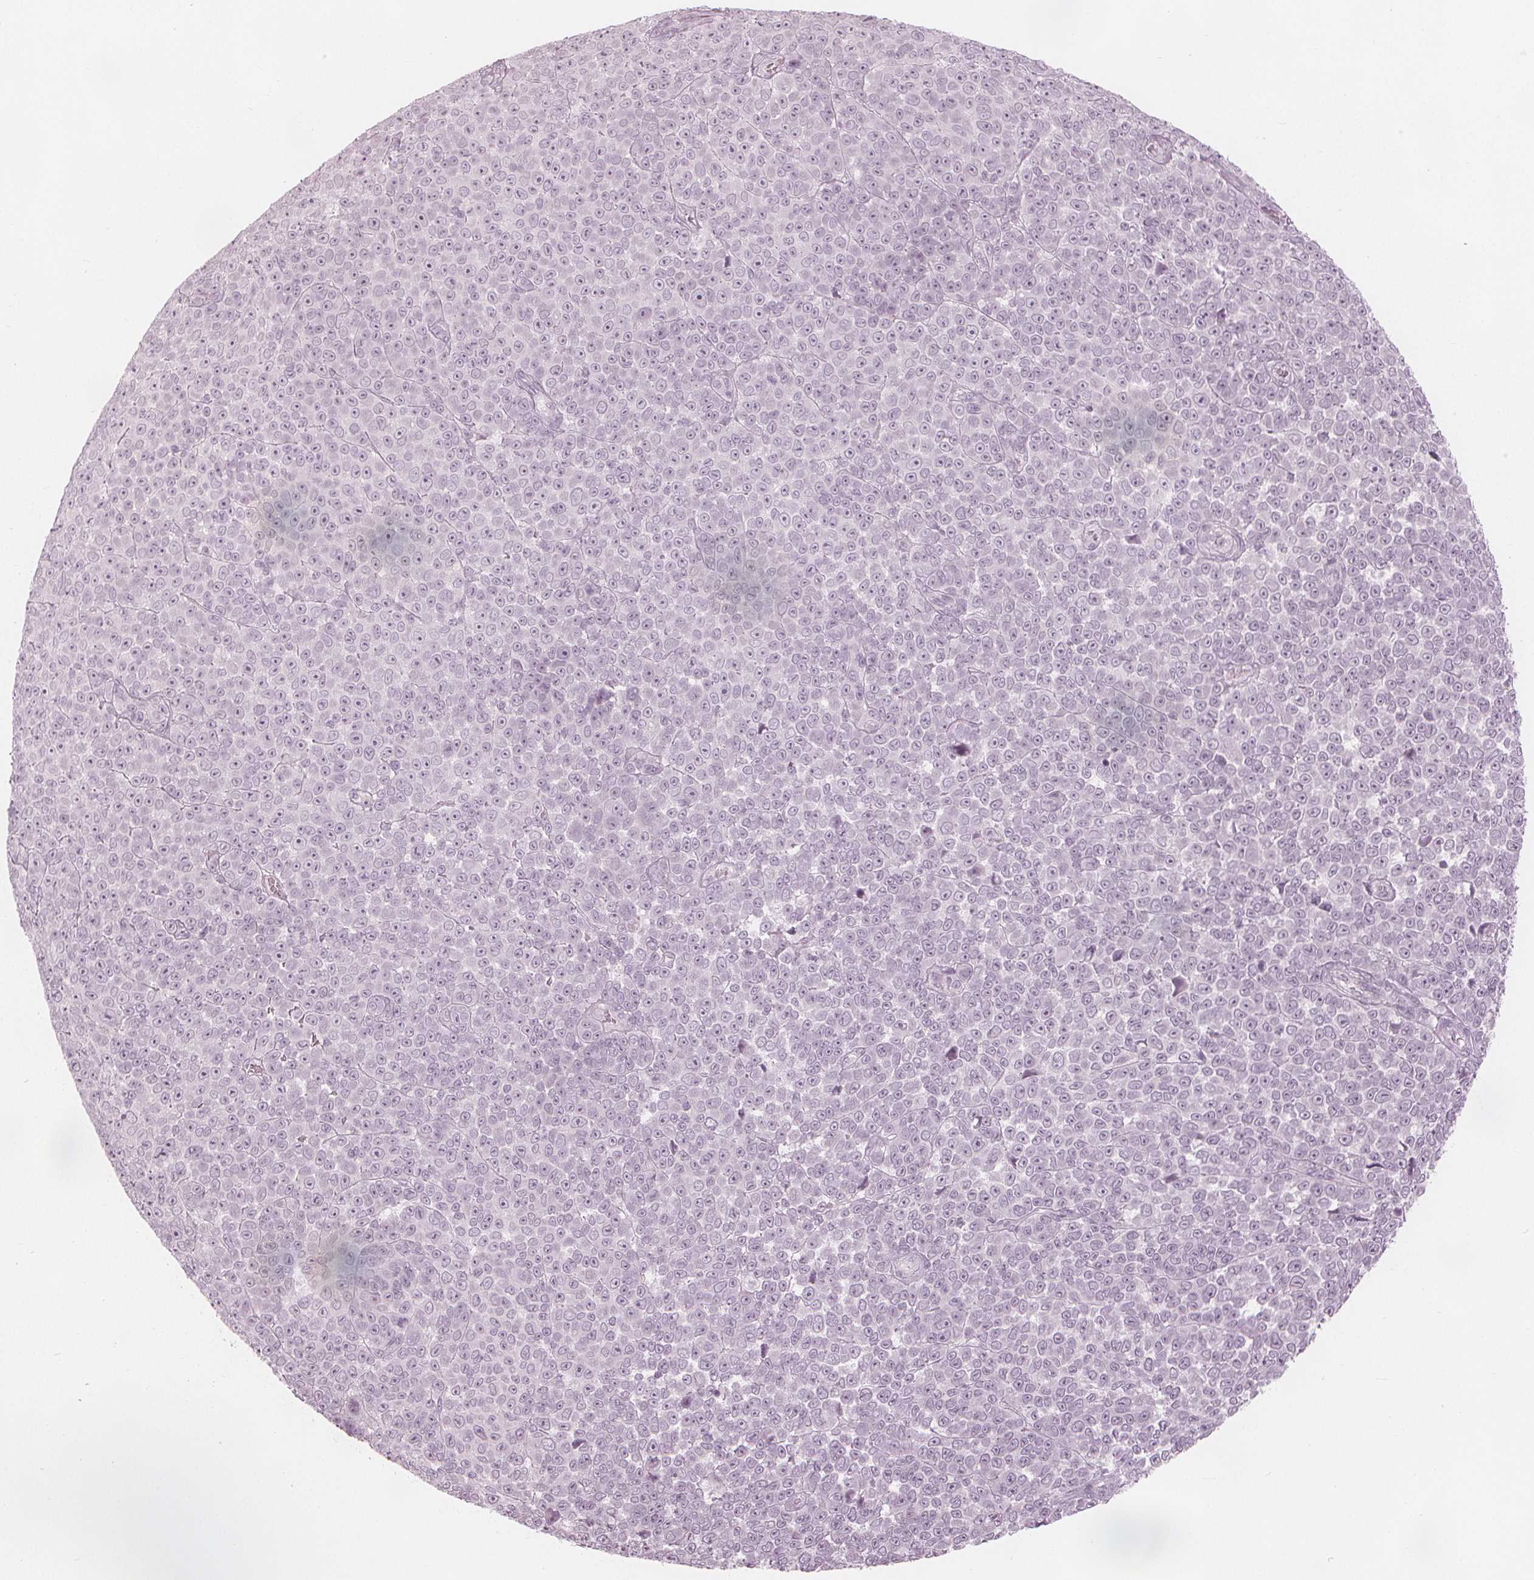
{"staining": {"intensity": "negative", "quantity": "none", "location": "none"}, "tissue": "melanoma", "cell_type": "Tumor cells", "image_type": "cancer", "snomed": [{"axis": "morphology", "description": "Malignant melanoma, NOS"}, {"axis": "topography", "description": "Skin"}], "caption": "Protein analysis of melanoma demonstrates no significant positivity in tumor cells. The staining is performed using DAB brown chromogen with nuclei counter-stained in using hematoxylin.", "gene": "PAEP", "patient": {"sex": "female", "age": 95}}